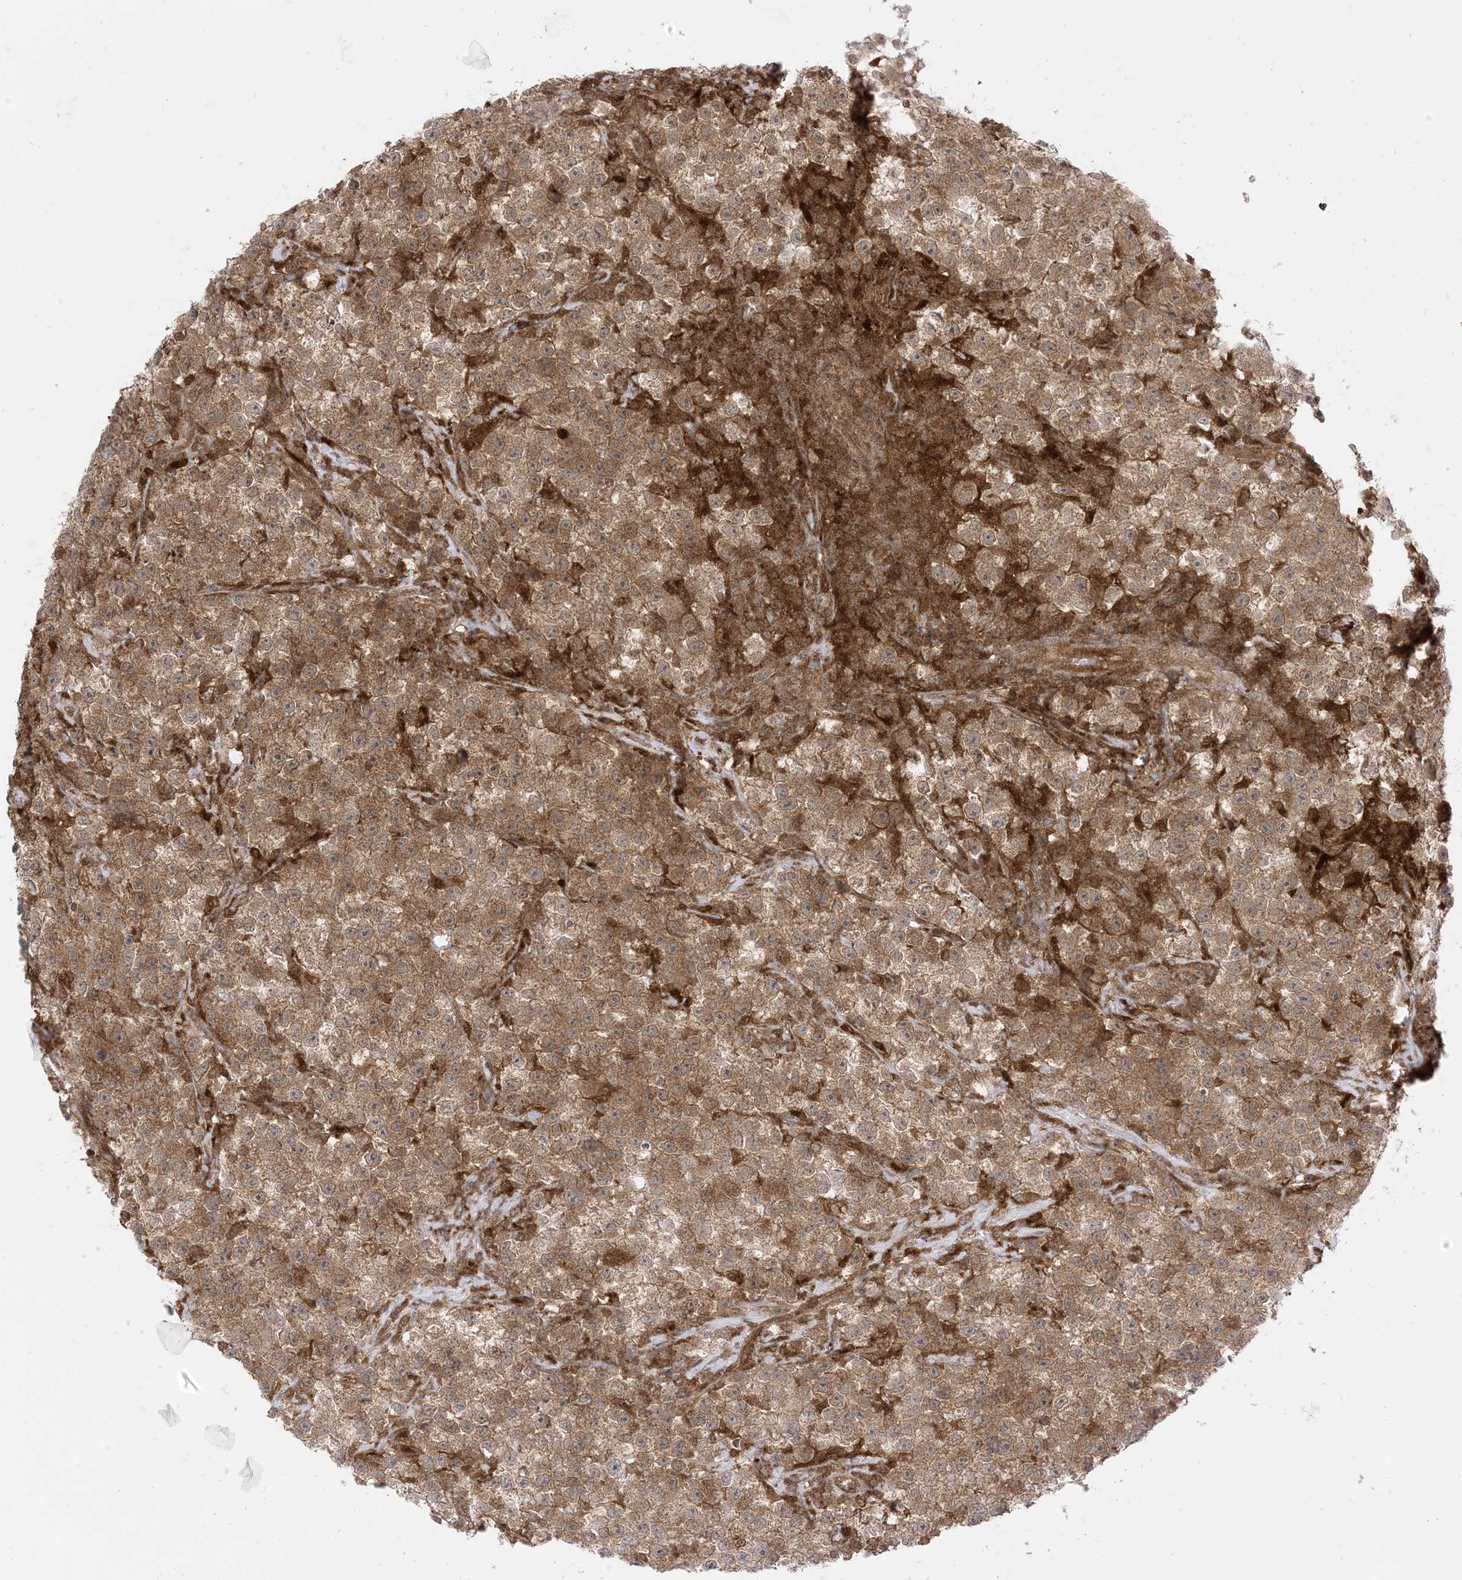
{"staining": {"intensity": "moderate", "quantity": "25%-75%", "location": "cytoplasmic/membranous"}, "tissue": "testis cancer", "cell_type": "Tumor cells", "image_type": "cancer", "snomed": [{"axis": "morphology", "description": "Seminoma, NOS"}, {"axis": "topography", "description": "Testis"}], "caption": "A high-resolution histopathology image shows immunohistochemistry (IHC) staining of seminoma (testis), which shows moderate cytoplasmic/membranous positivity in approximately 25%-75% of tumor cells. (IHC, brightfield microscopy, high magnification).", "gene": "PTPA", "patient": {"sex": "male", "age": 22}}